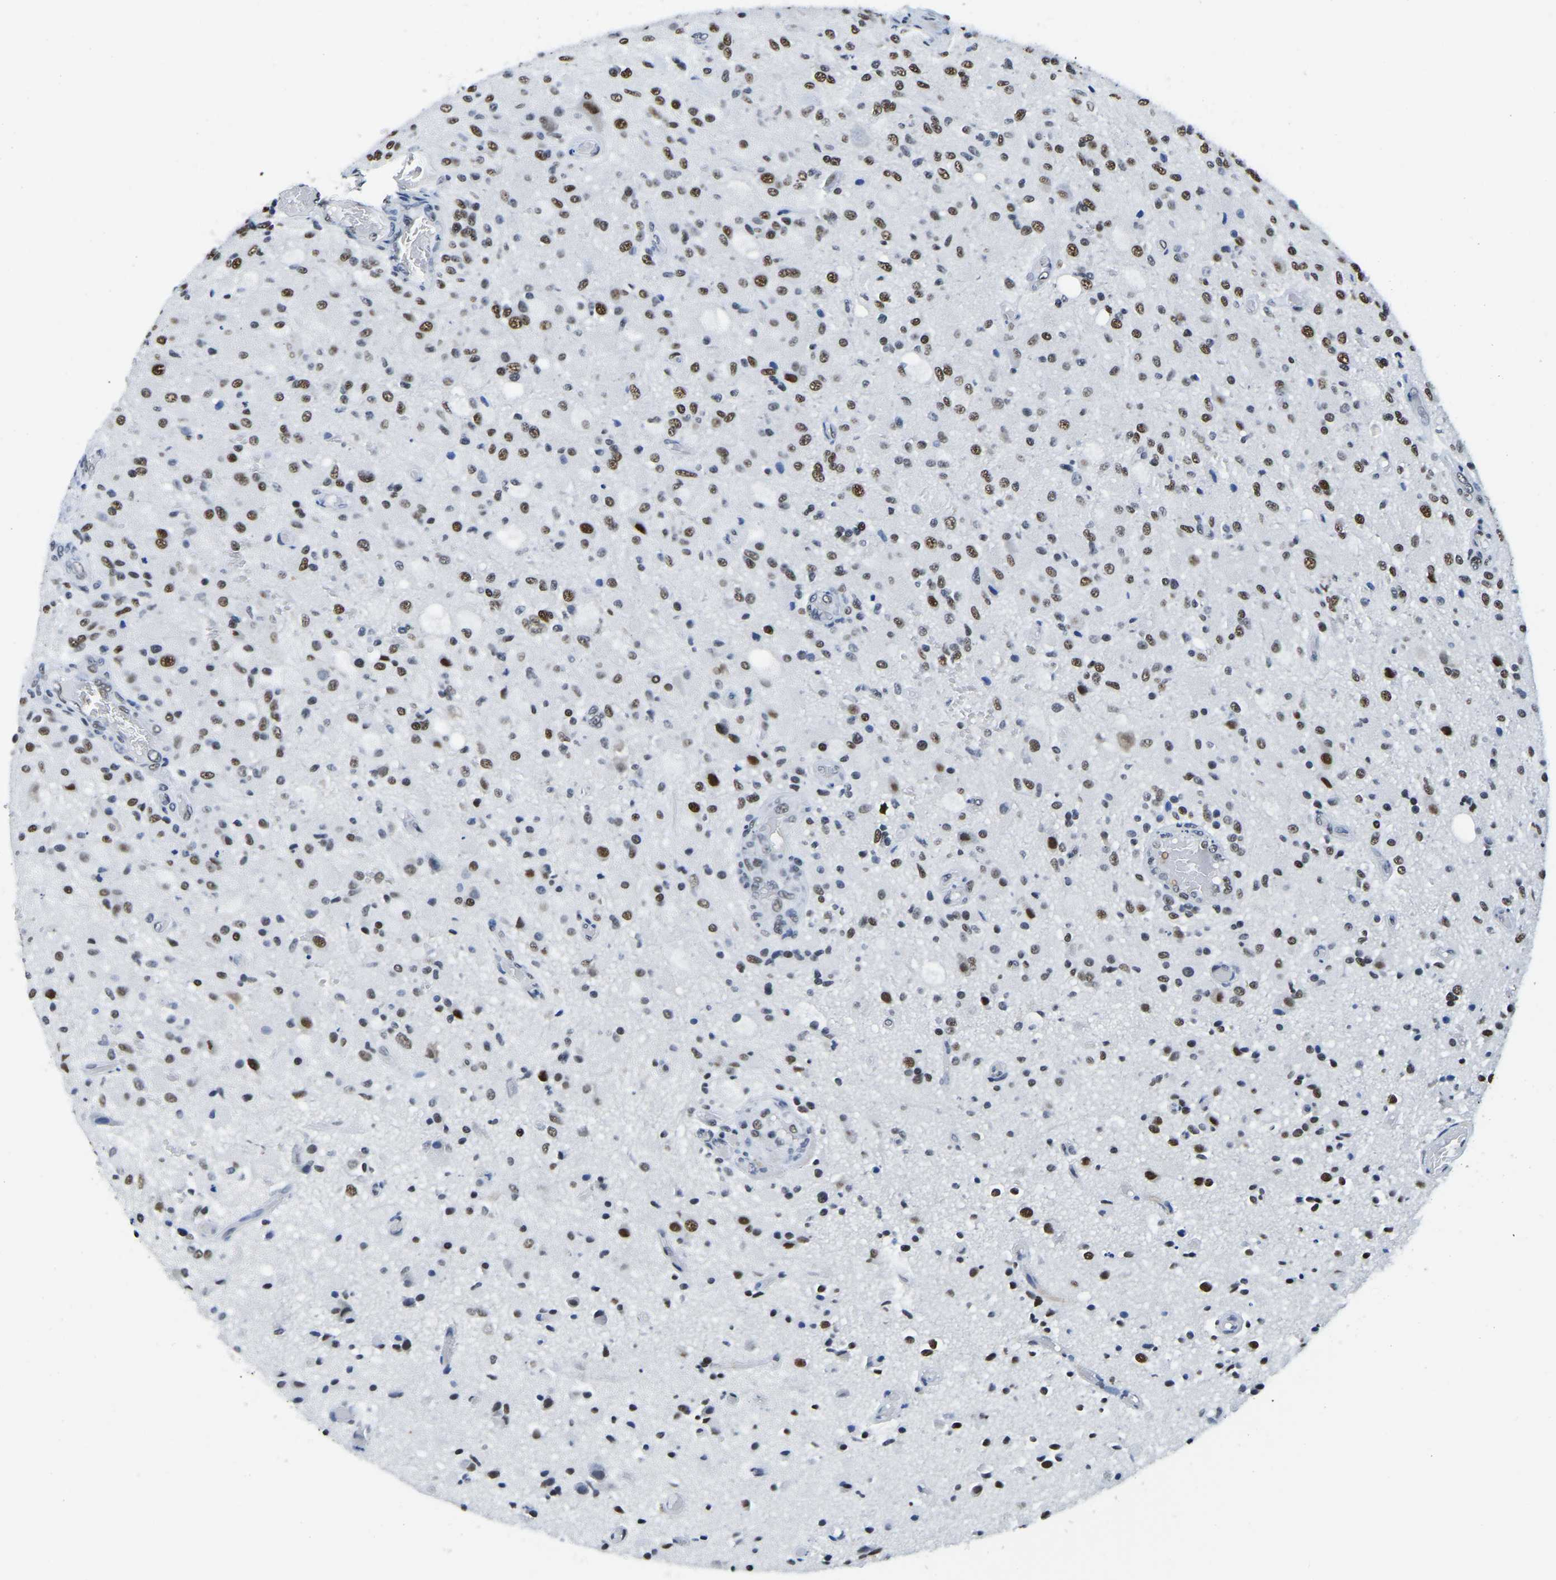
{"staining": {"intensity": "strong", "quantity": ">75%", "location": "nuclear"}, "tissue": "glioma", "cell_type": "Tumor cells", "image_type": "cancer", "snomed": [{"axis": "morphology", "description": "Normal tissue, NOS"}, {"axis": "morphology", "description": "Glioma, malignant, High grade"}, {"axis": "topography", "description": "Cerebral cortex"}], "caption": "Immunohistochemical staining of high-grade glioma (malignant) shows strong nuclear protein positivity in about >75% of tumor cells.", "gene": "UBA1", "patient": {"sex": "male", "age": 77}}